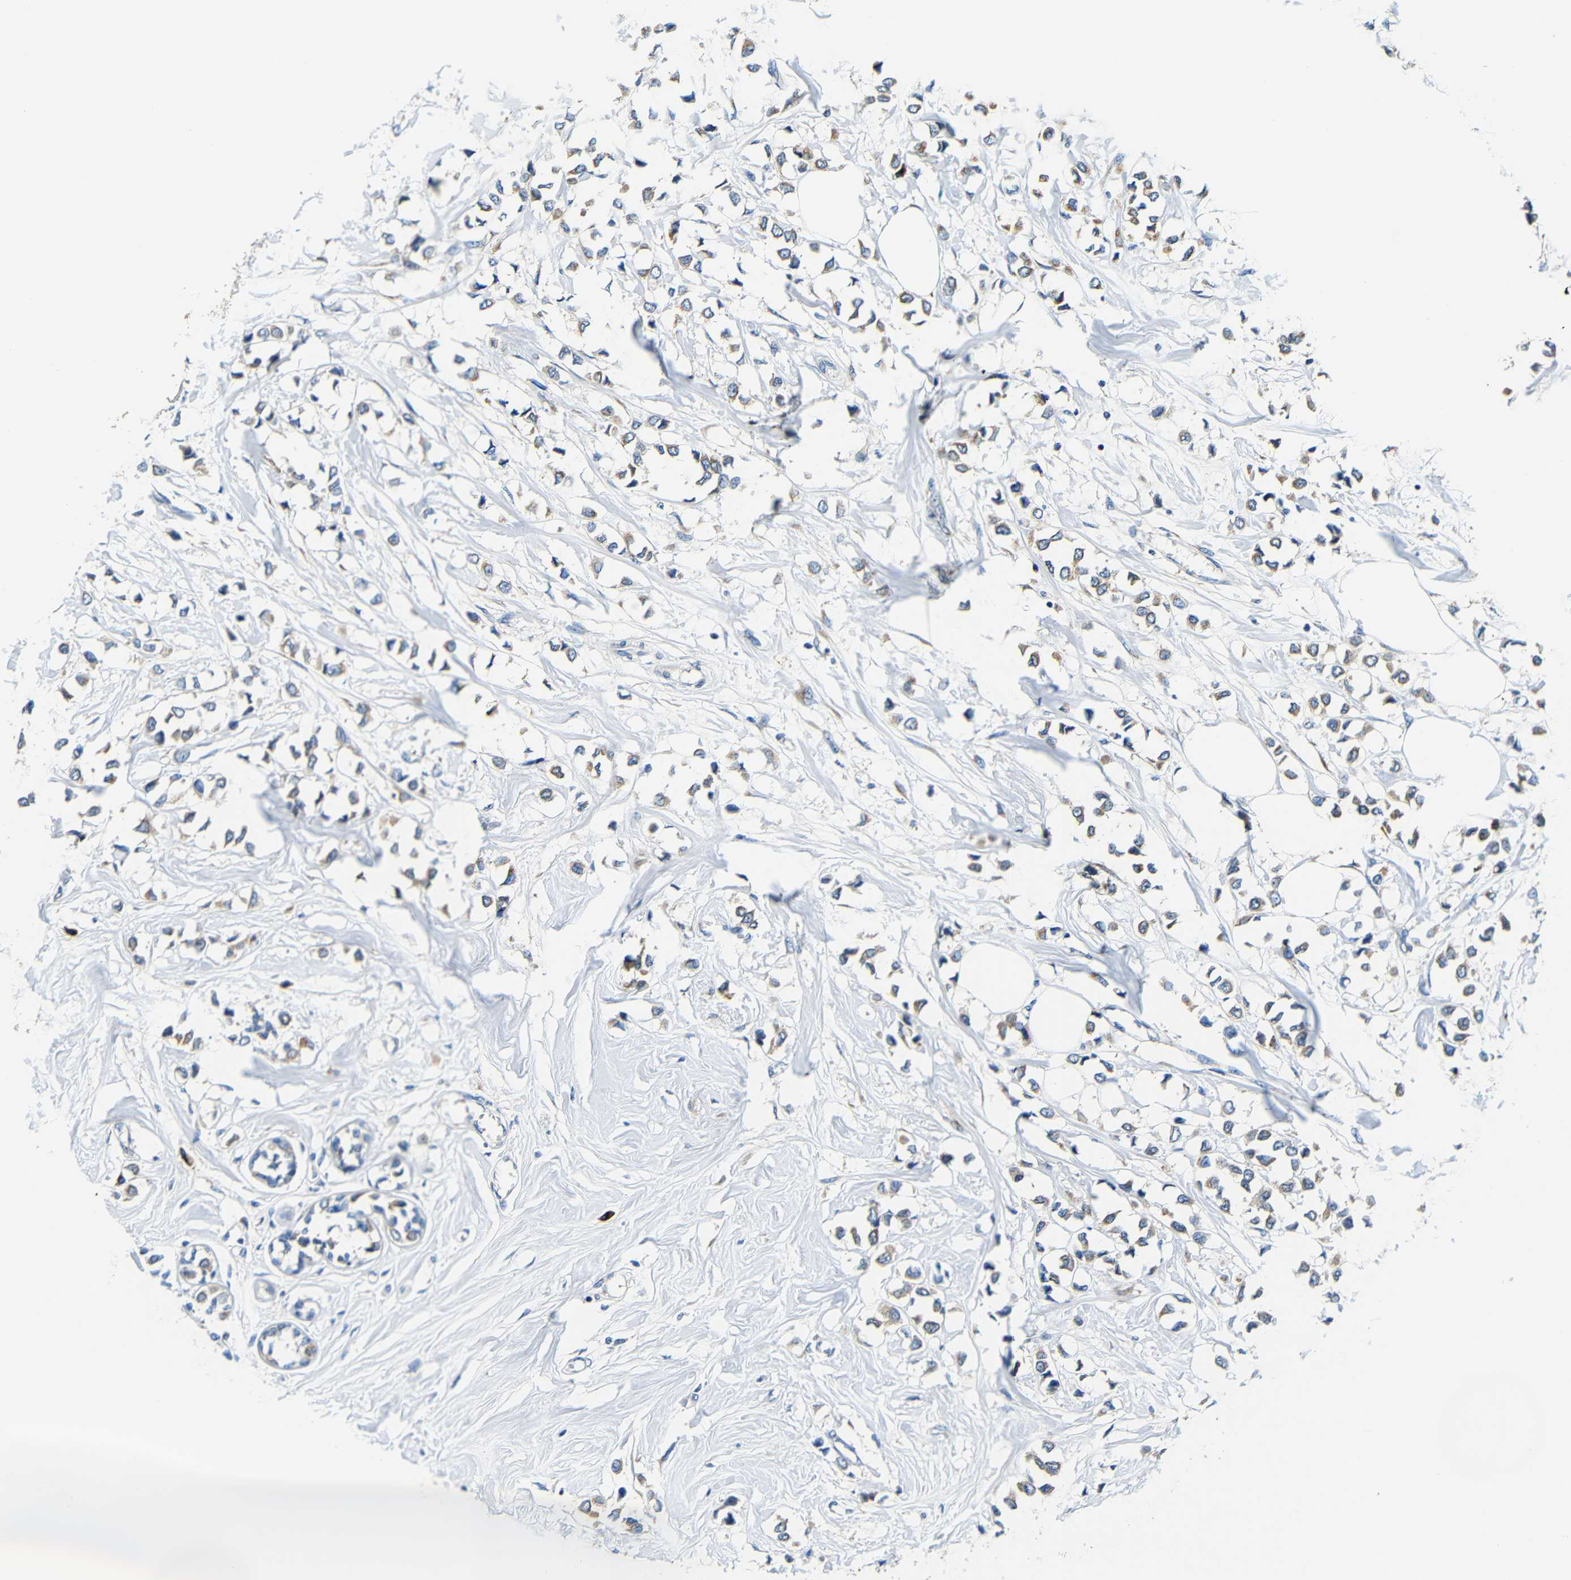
{"staining": {"intensity": "weak", "quantity": "25%-75%", "location": "cytoplasmic/membranous"}, "tissue": "breast cancer", "cell_type": "Tumor cells", "image_type": "cancer", "snomed": [{"axis": "morphology", "description": "Lobular carcinoma"}, {"axis": "topography", "description": "Breast"}], "caption": "DAB (3,3'-diaminobenzidine) immunohistochemical staining of human breast lobular carcinoma exhibits weak cytoplasmic/membranous protein positivity in approximately 25%-75% of tumor cells. The protein is stained brown, and the nuclei are stained in blue (DAB (3,3'-diaminobenzidine) IHC with brightfield microscopy, high magnification).", "gene": "USO1", "patient": {"sex": "female", "age": 51}}